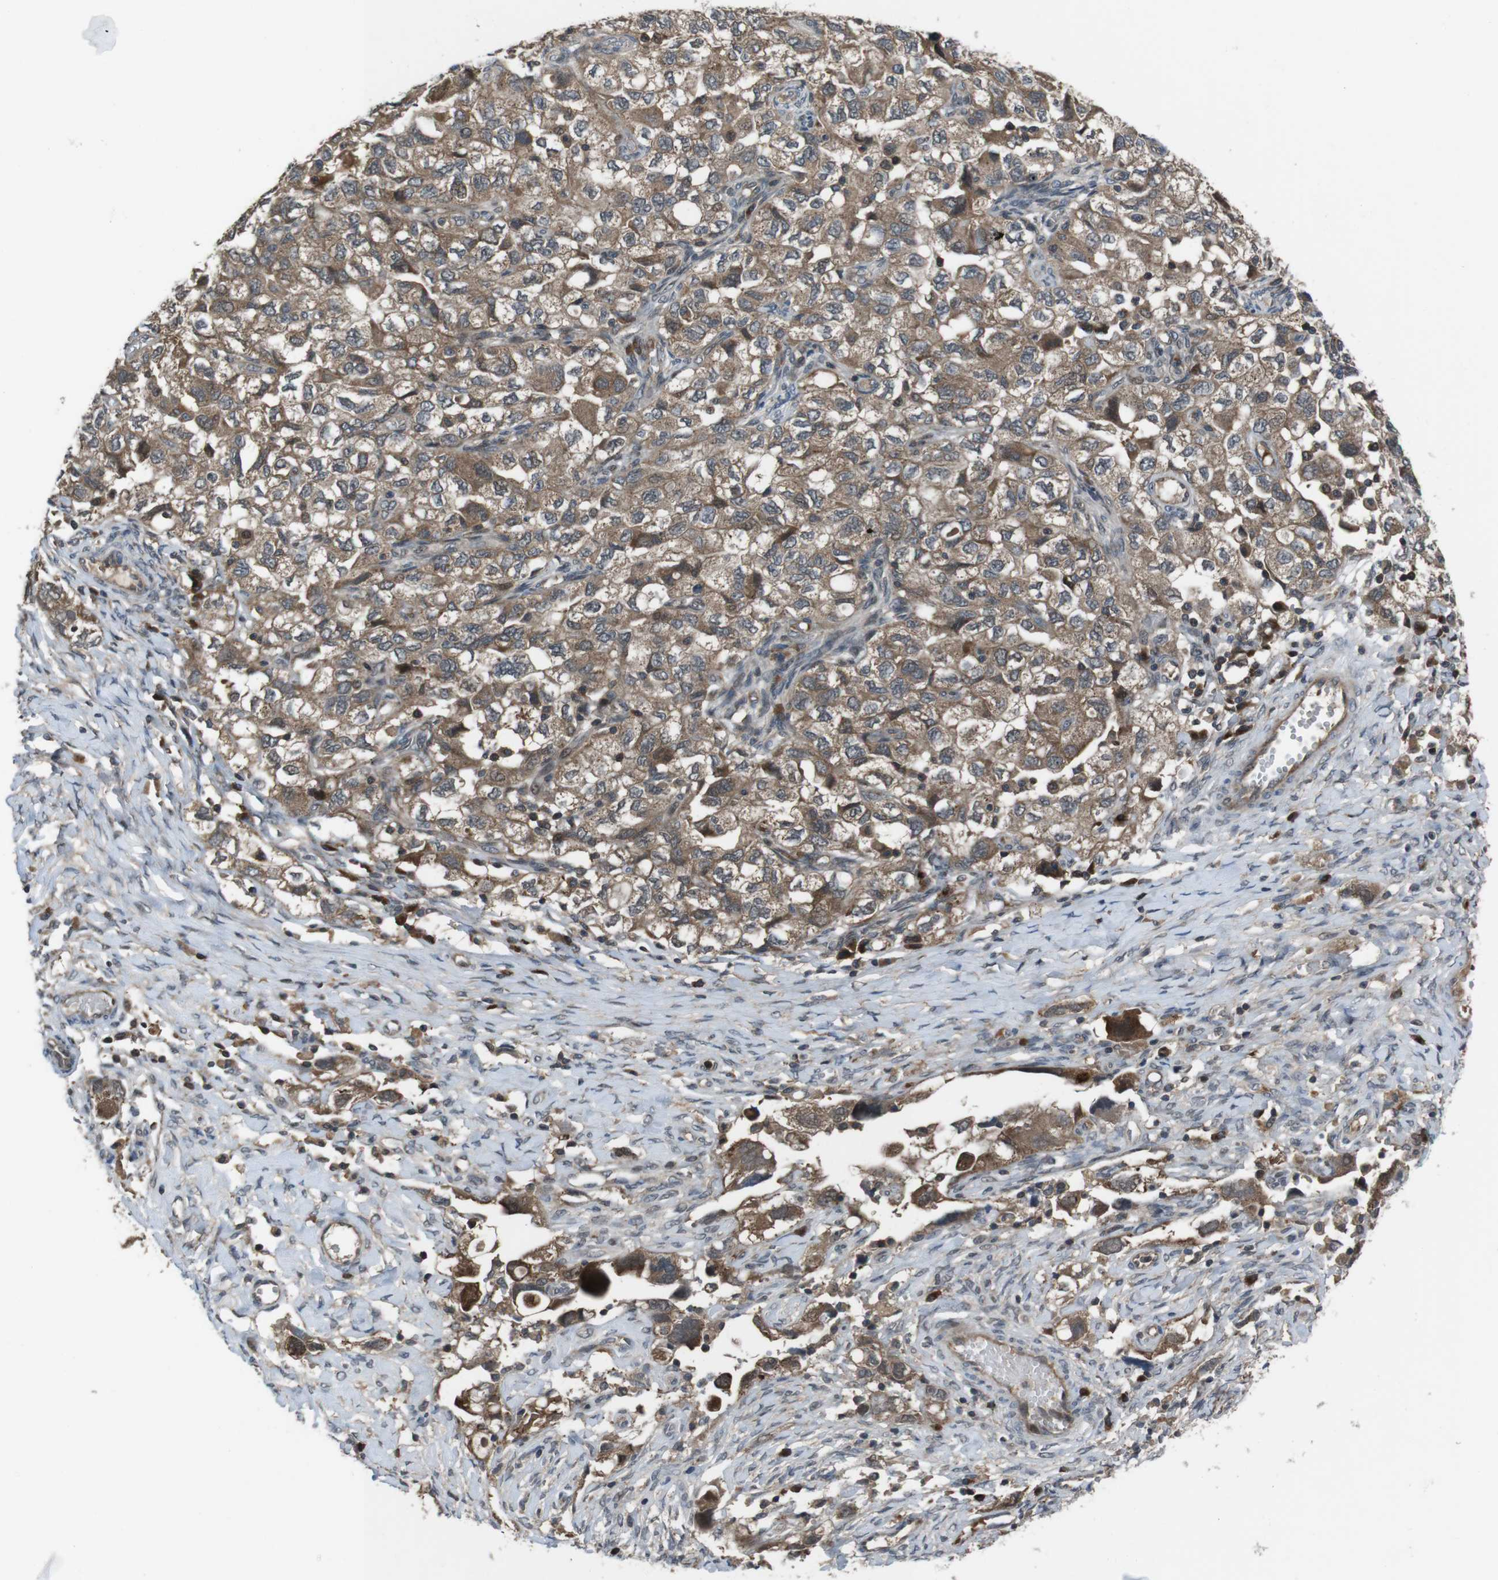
{"staining": {"intensity": "moderate", "quantity": ">75%", "location": "cytoplasmic/membranous"}, "tissue": "ovarian cancer", "cell_type": "Tumor cells", "image_type": "cancer", "snomed": [{"axis": "morphology", "description": "Carcinoma, NOS"}, {"axis": "morphology", "description": "Cystadenocarcinoma, serous, NOS"}, {"axis": "topography", "description": "Ovary"}], "caption": "An immunohistochemistry micrograph of tumor tissue is shown. Protein staining in brown highlights moderate cytoplasmic/membranous positivity in ovarian carcinoma within tumor cells.", "gene": "SLC22A23", "patient": {"sex": "female", "age": 69}}